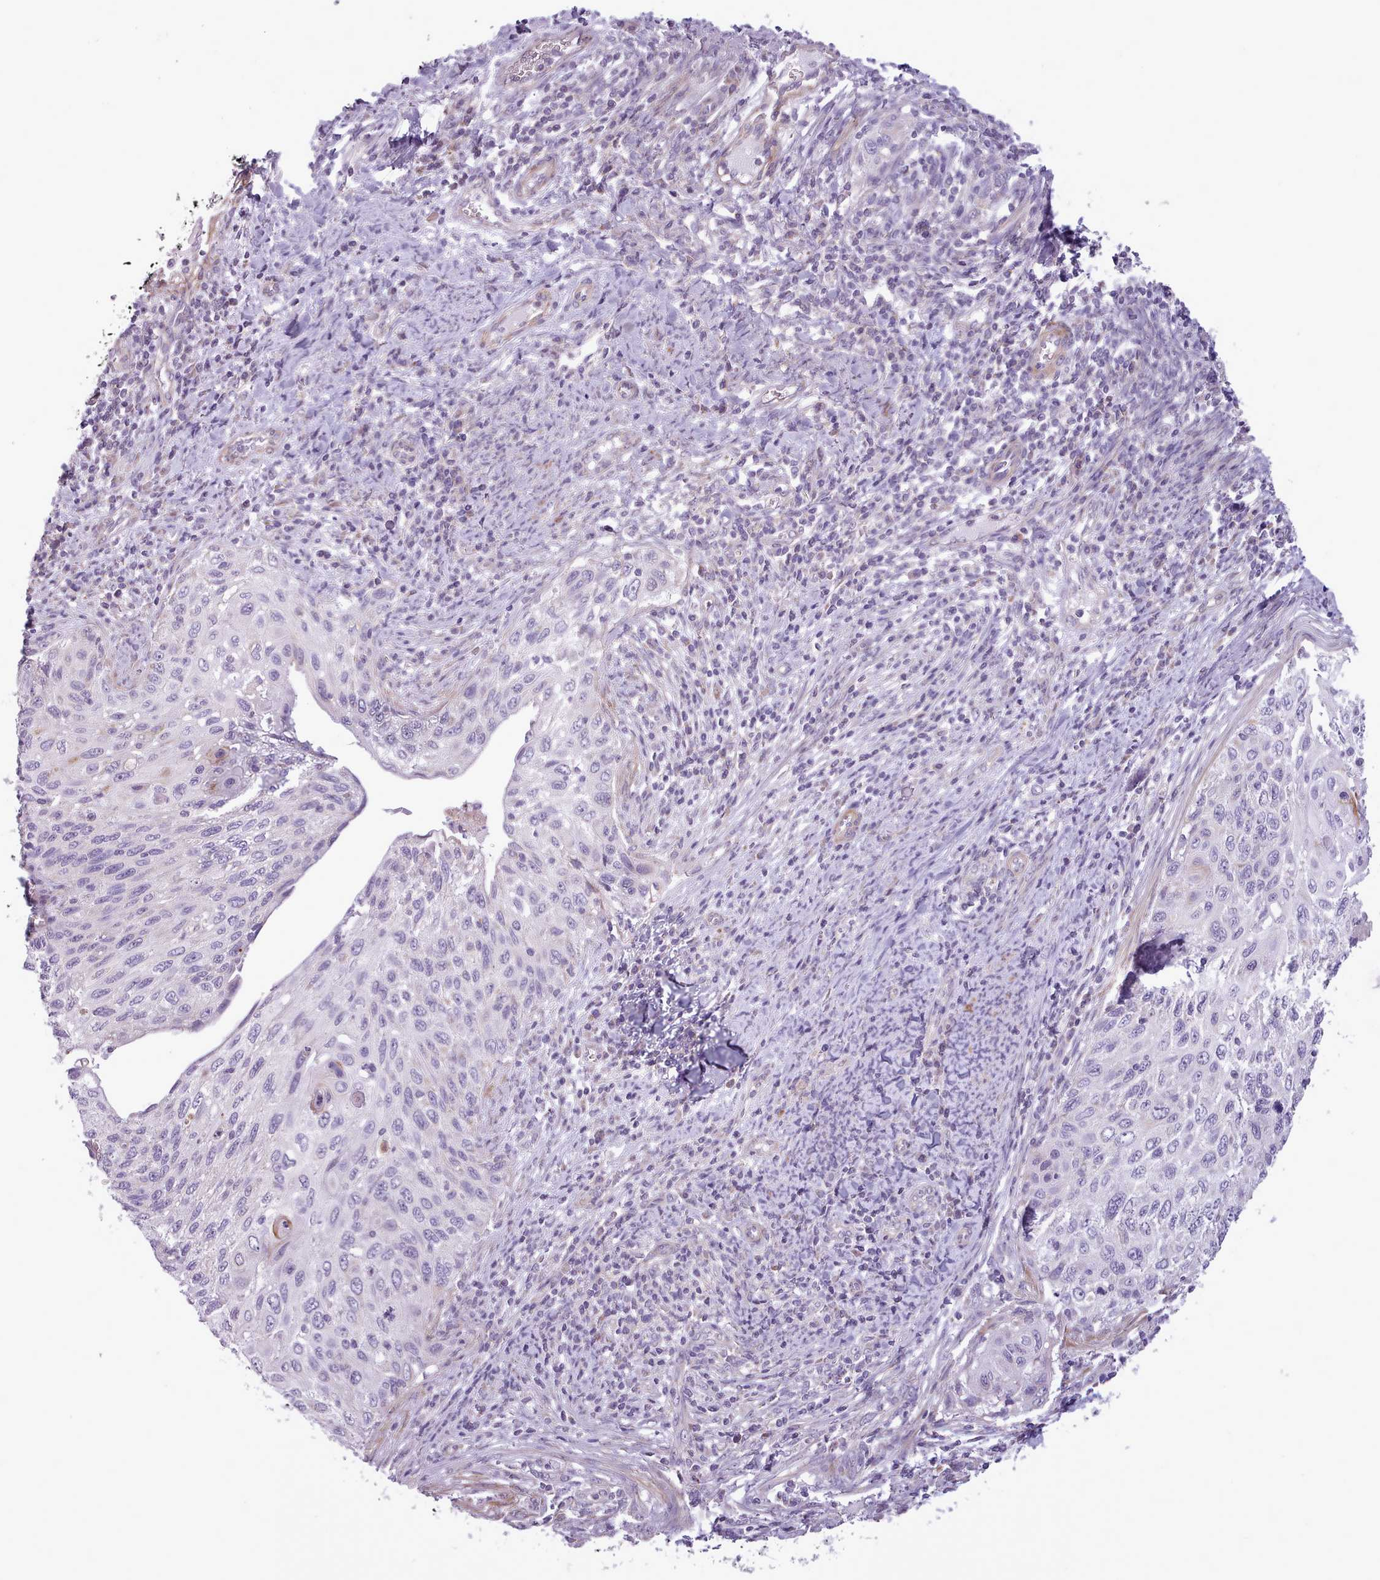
{"staining": {"intensity": "negative", "quantity": "none", "location": "none"}, "tissue": "cervical cancer", "cell_type": "Tumor cells", "image_type": "cancer", "snomed": [{"axis": "morphology", "description": "Squamous cell carcinoma, NOS"}, {"axis": "topography", "description": "Cervix"}], "caption": "The micrograph exhibits no staining of tumor cells in cervical squamous cell carcinoma. (Stains: DAB IHC with hematoxylin counter stain, Microscopy: brightfield microscopy at high magnification).", "gene": "AVL9", "patient": {"sex": "female", "age": 70}}